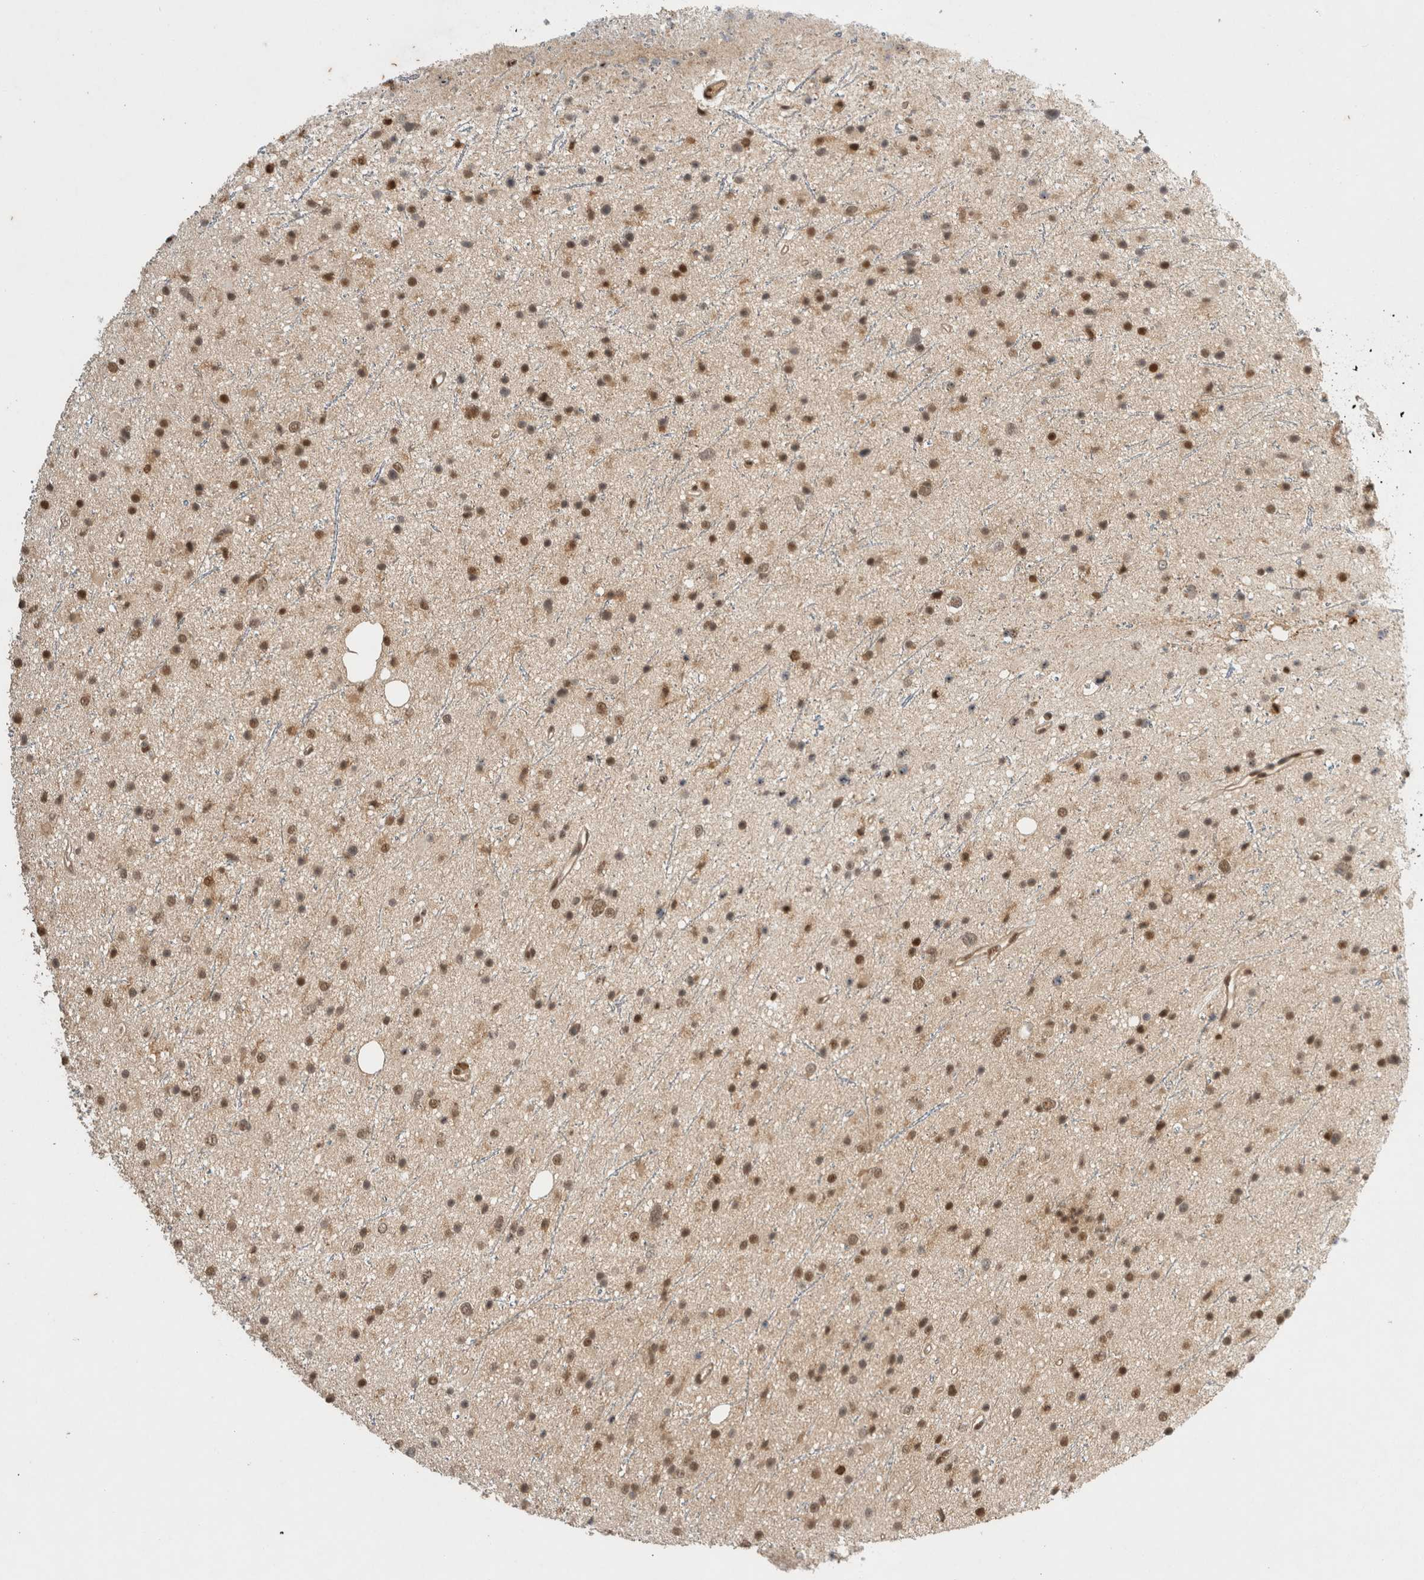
{"staining": {"intensity": "moderate", "quantity": ">75%", "location": "nuclear"}, "tissue": "glioma", "cell_type": "Tumor cells", "image_type": "cancer", "snomed": [{"axis": "morphology", "description": "Glioma, malignant, Low grade"}, {"axis": "topography", "description": "Cerebral cortex"}], "caption": "Glioma stained for a protein (brown) exhibits moderate nuclear positive positivity in approximately >75% of tumor cells.", "gene": "SNRNP40", "patient": {"sex": "female", "age": 39}}